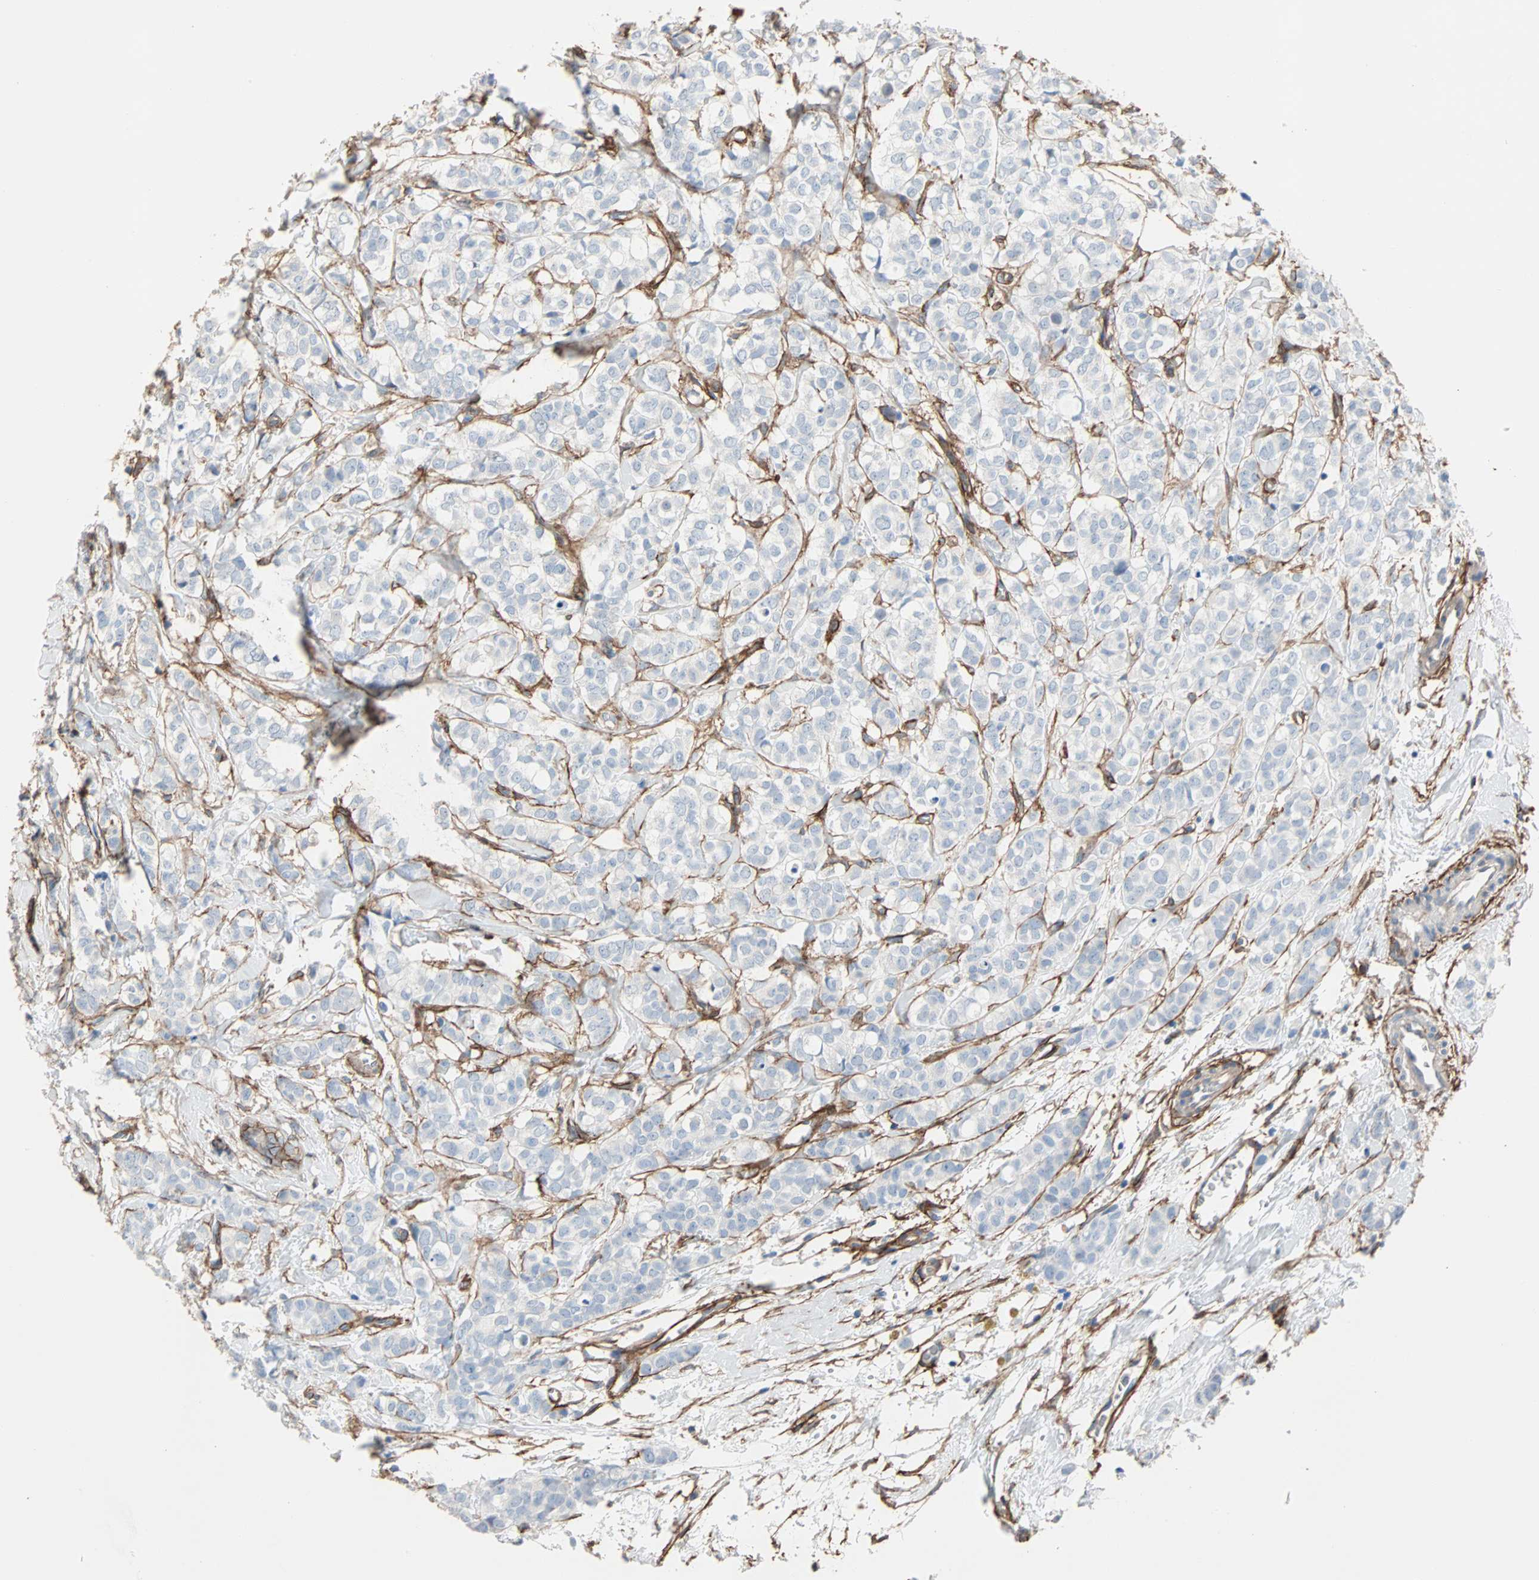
{"staining": {"intensity": "negative", "quantity": "none", "location": "none"}, "tissue": "breast cancer", "cell_type": "Tumor cells", "image_type": "cancer", "snomed": [{"axis": "morphology", "description": "Lobular carcinoma"}, {"axis": "topography", "description": "Breast"}], "caption": "Tumor cells show no significant expression in breast cancer (lobular carcinoma).", "gene": "EPB41L2", "patient": {"sex": "female", "age": 60}}